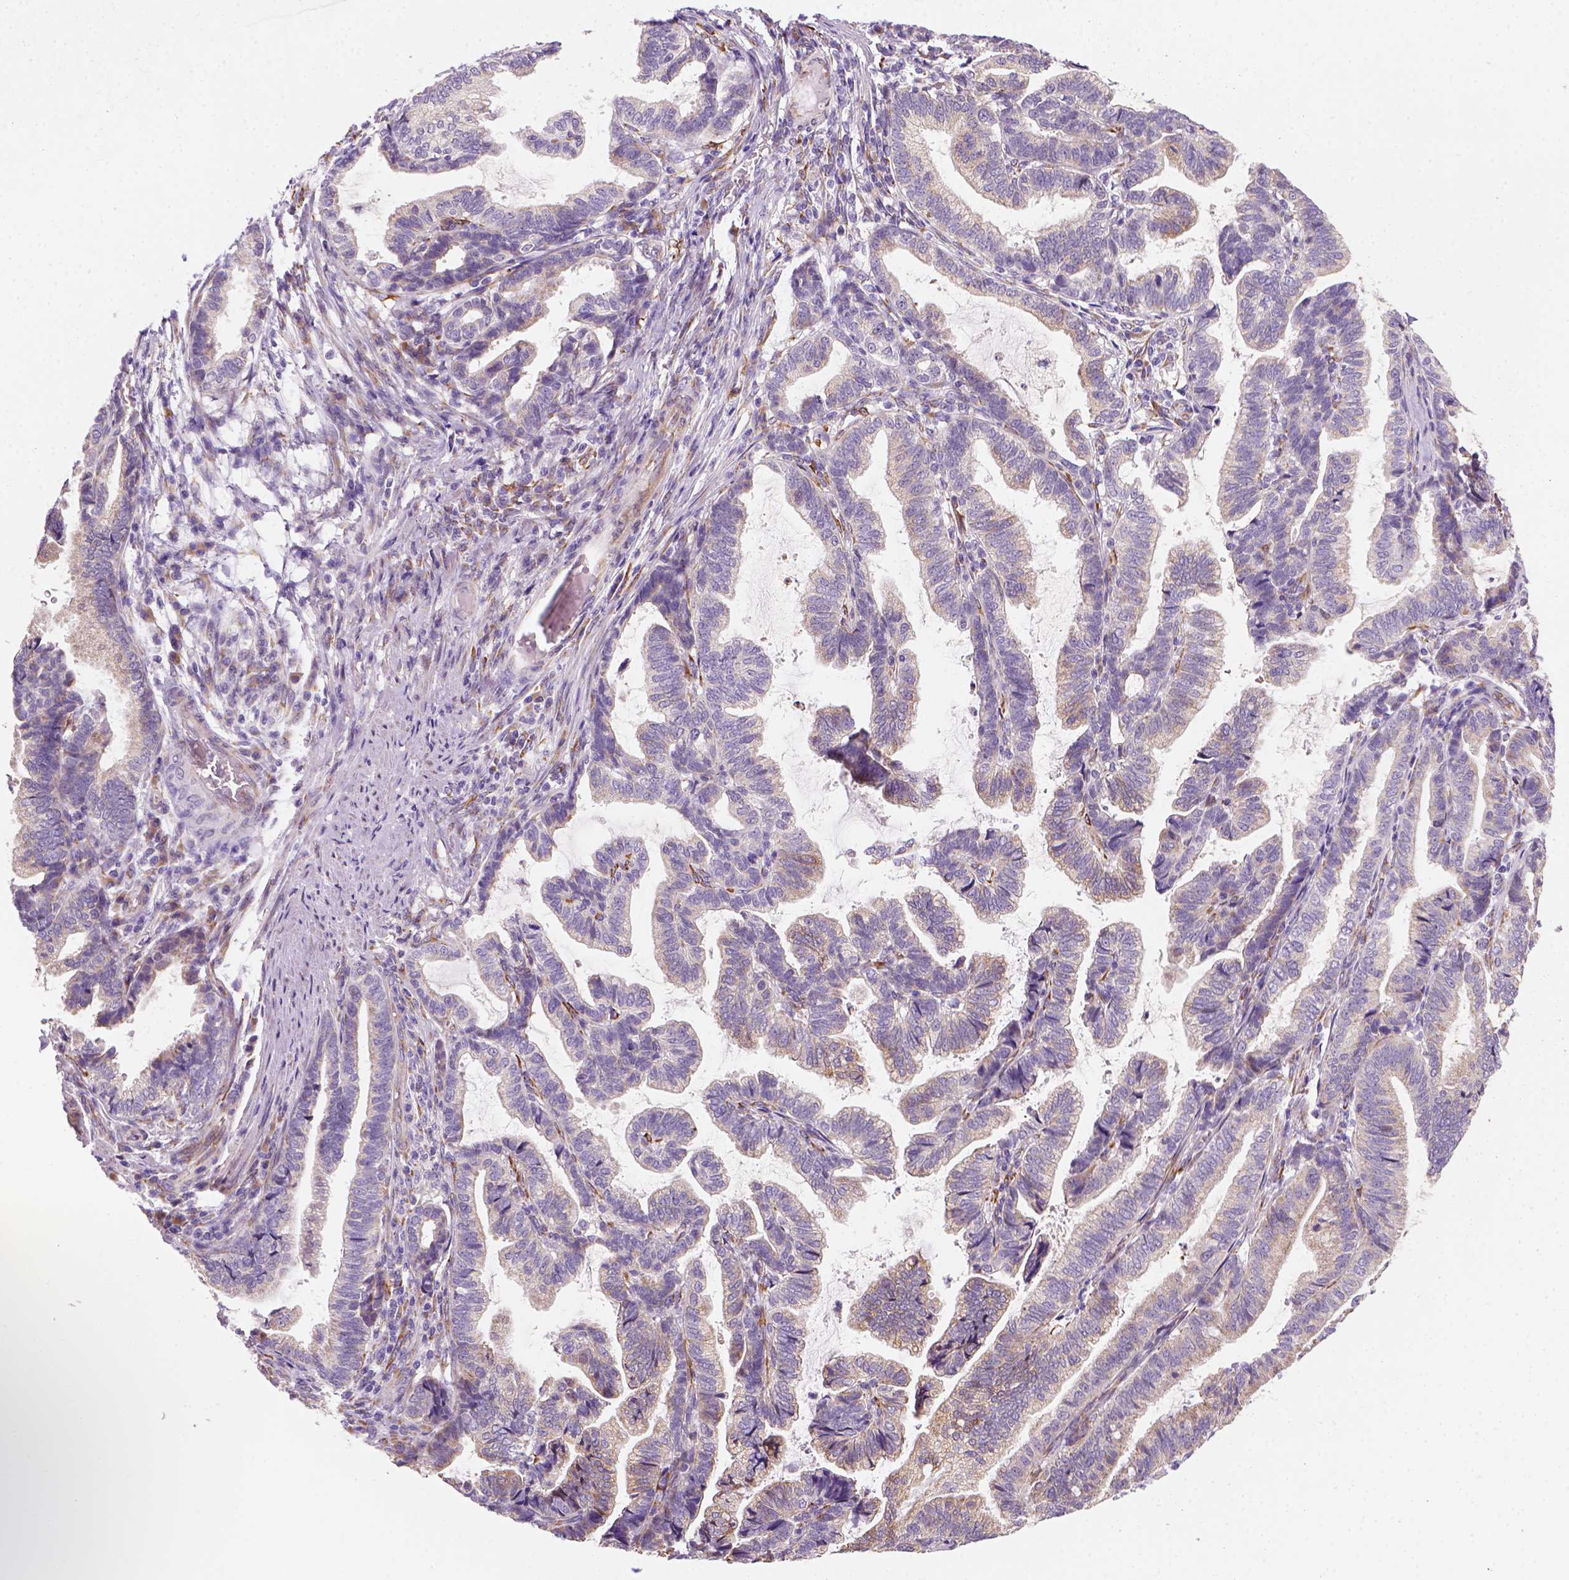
{"staining": {"intensity": "weak", "quantity": "<25%", "location": "cytoplasmic/membranous"}, "tissue": "stomach cancer", "cell_type": "Tumor cells", "image_type": "cancer", "snomed": [{"axis": "morphology", "description": "Adenocarcinoma, NOS"}, {"axis": "topography", "description": "Stomach"}], "caption": "Immunohistochemical staining of stomach cancer (adenocarcinoma) displays no significant expression in tumor cells.", "gene": "CES2", "patient": {"sex": "male", "age": 83}}